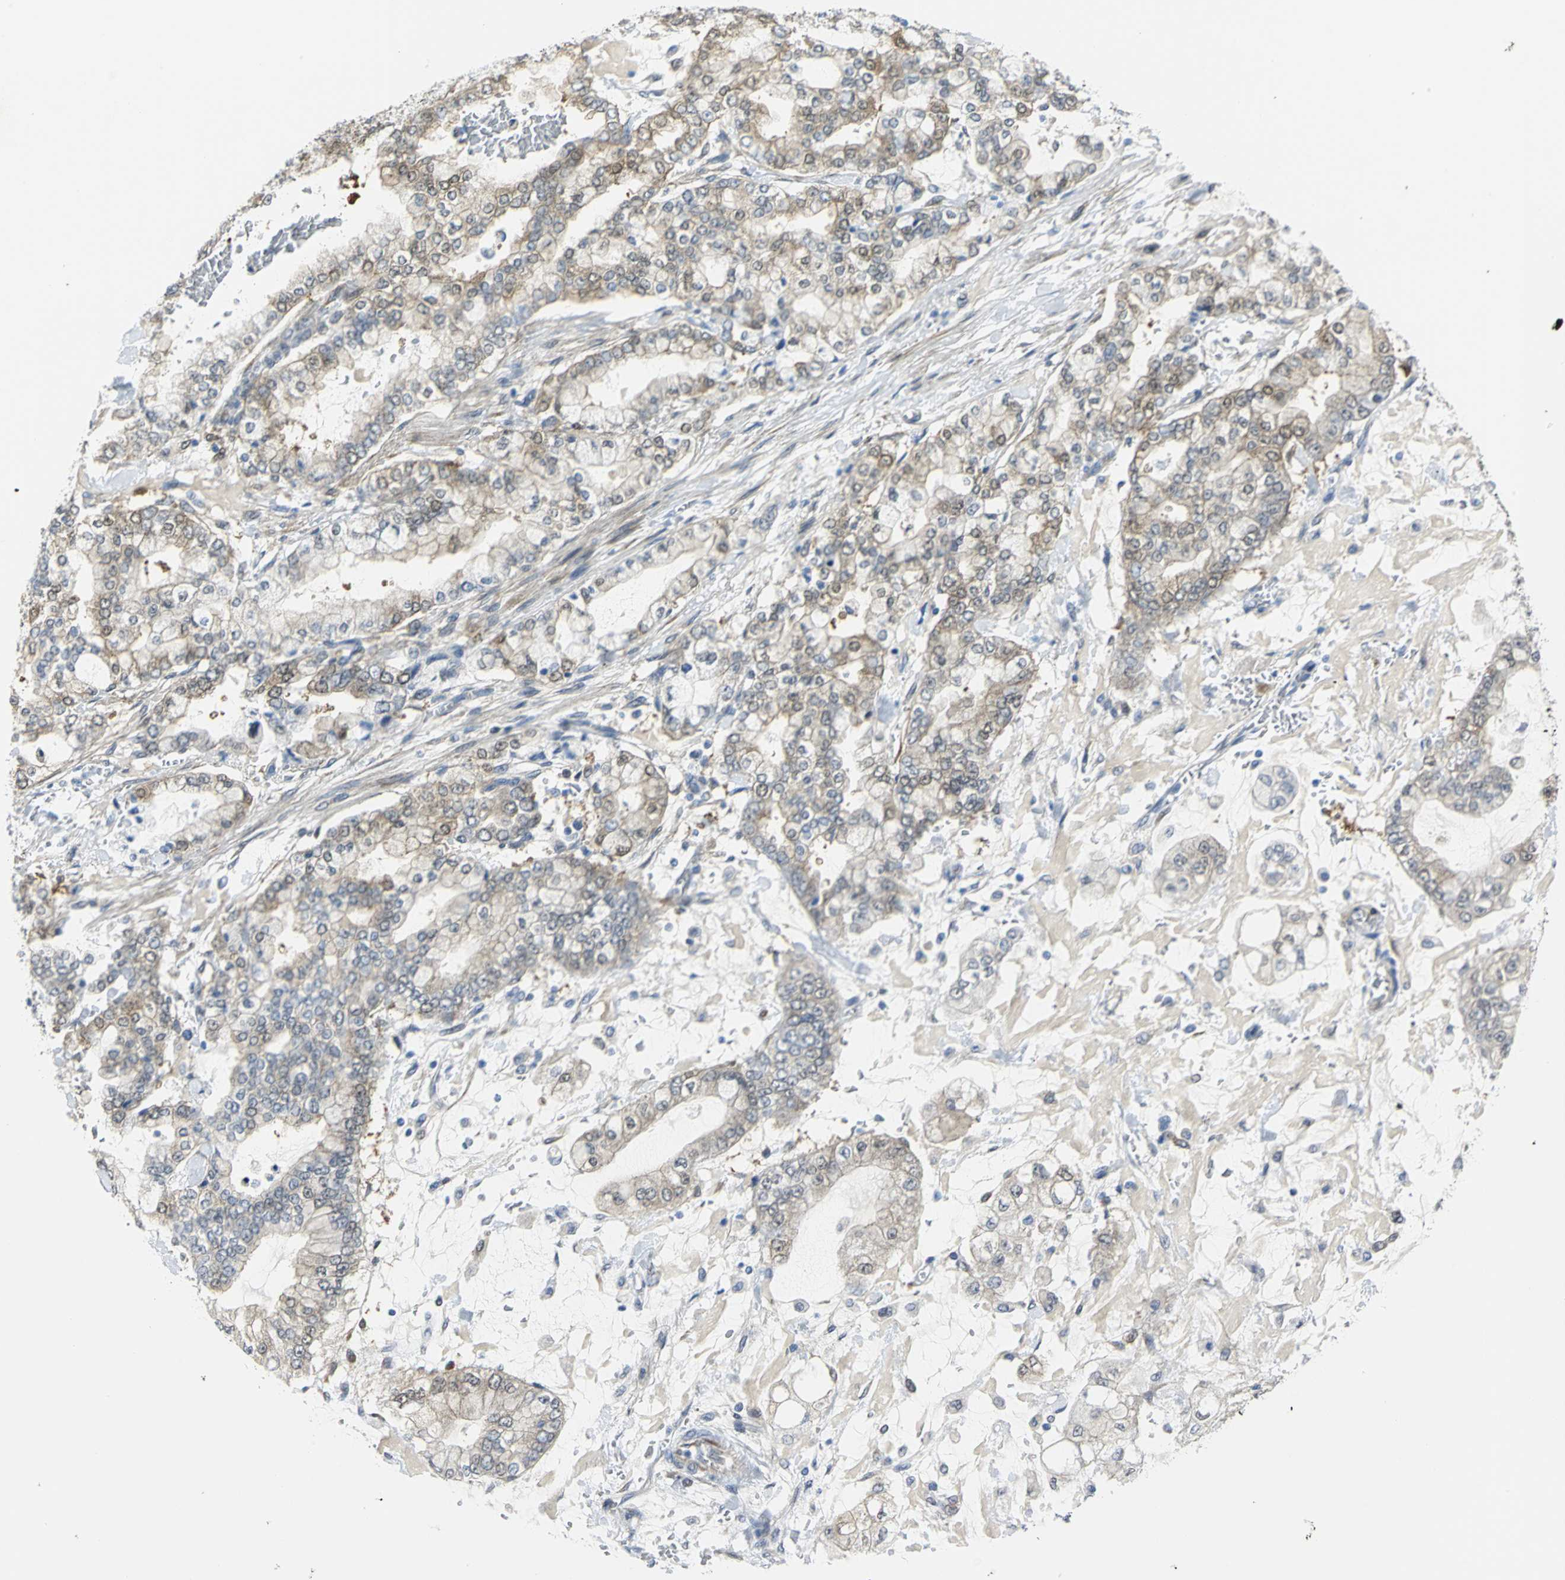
{"staining": {"intensity": "weak", "quantity": "25%-75%", "location": "cytoplasmic/membranous"}, "tissue": "stomach cancer", "cell_type": "Tumor cells", "image_type": "cancer", "snomed": [{"axis": "morphology", "description": "Normal tissue, NOS"}, {"axis": "morphology", "description": "Adenocarcinoma, NOS"}, {"axis": "topography", "description": "Stomach, upper"}, {"axis": "topography", "description": "Stomach"}], "caption": "Stomach cancer stained for a protein displays weak cytoplasmic/membranous positivity in tumor cells.", "gene": "PGM3", "patient": {"sex": "male", "age": 76}}